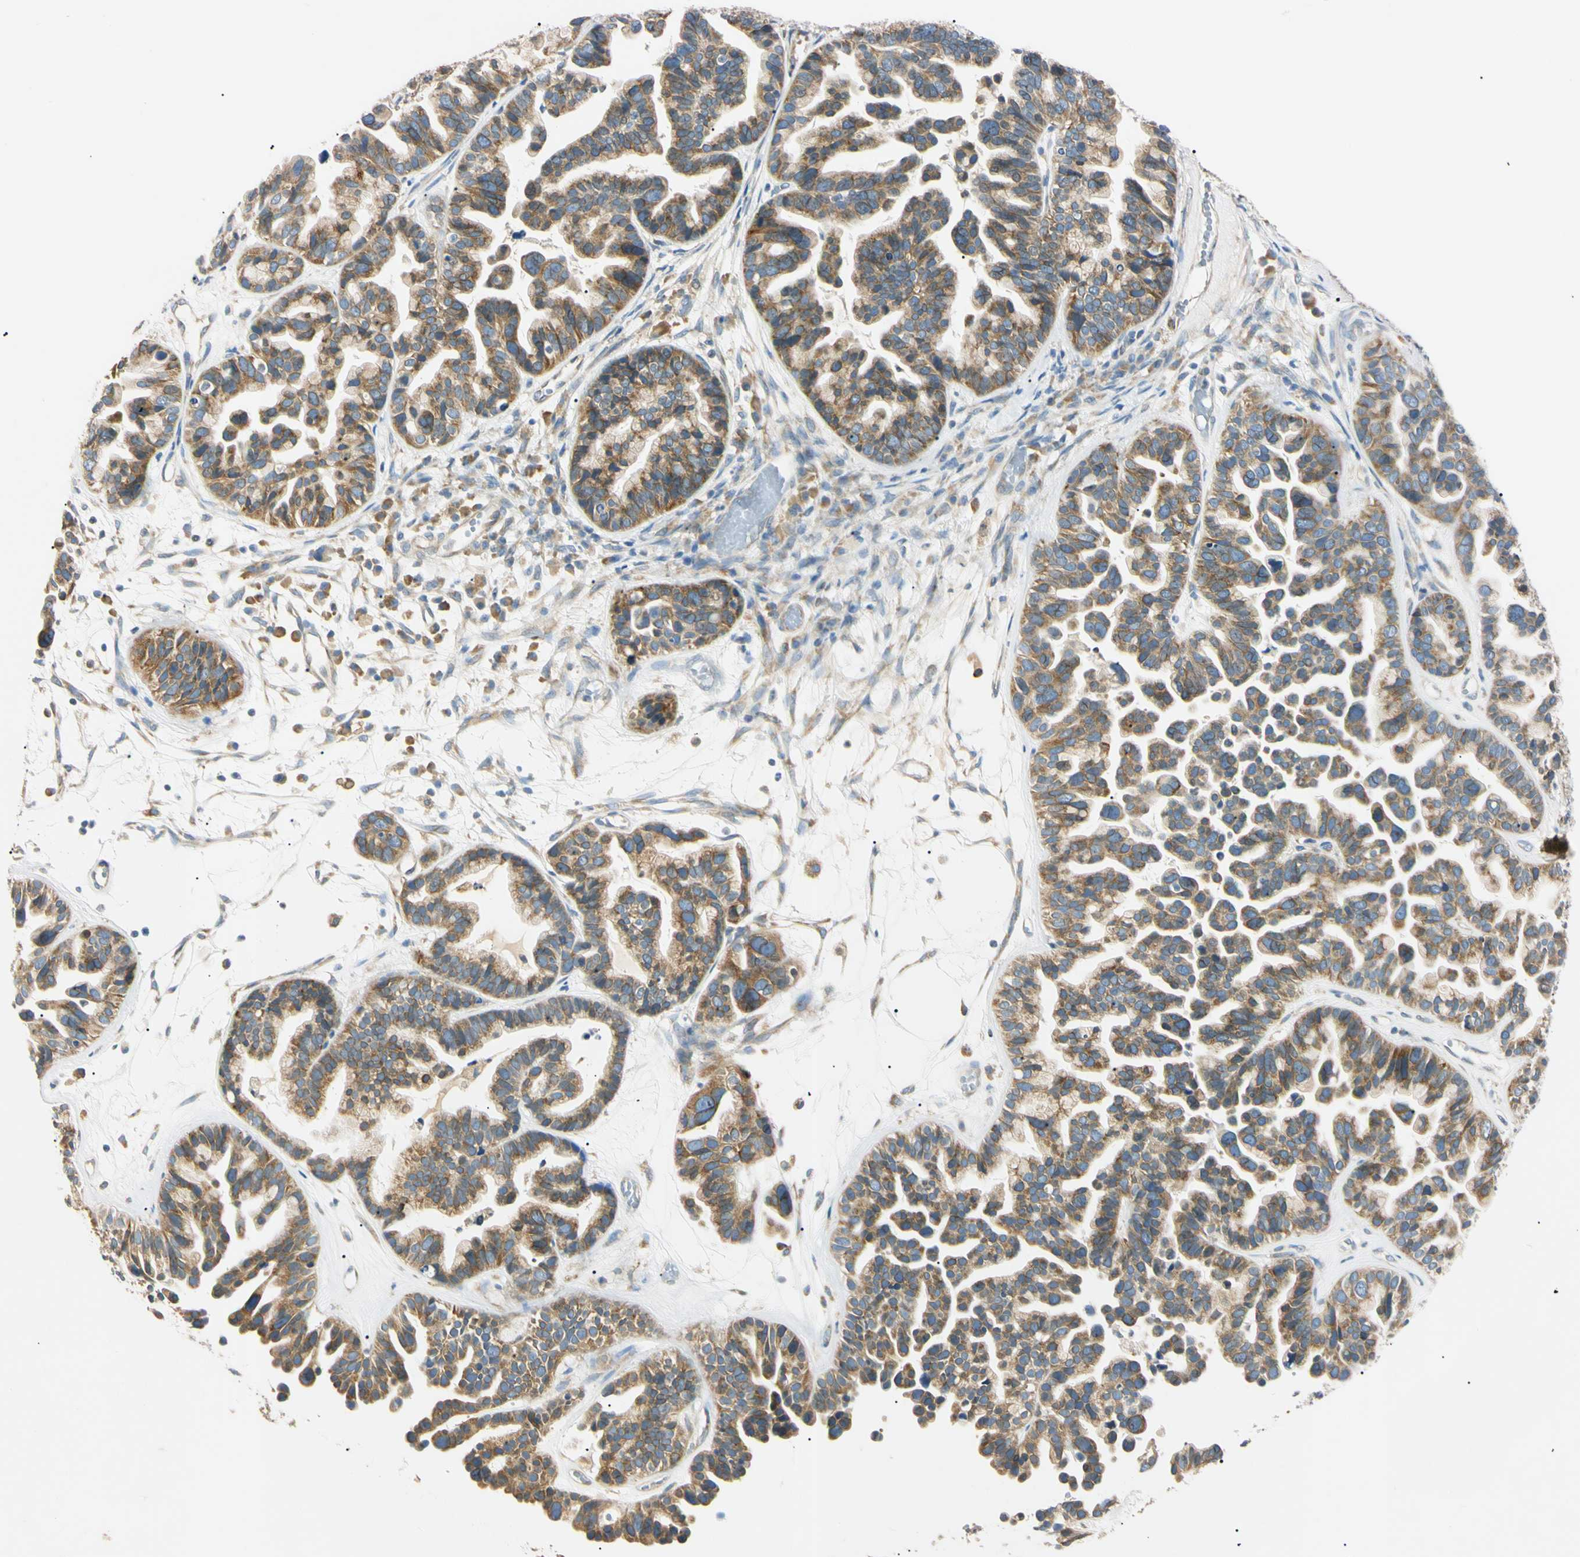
{"staining": {"intensity": "moderate", "quantity": ">75%", "location": "cytoplasmic/membranous"}, "tissue": "ovarian cancer", "cell_type": "Tumor cells", "image_type": "cancer", "snomed": [{"axis": "morphology", "description": "Cystadenocarcinoma, serous, NOS"}, {"axis": "topography", "description": "Ovary"}], "caption": "Immunohistochemistry (DAB) staining of human serous cystadenocarcinoma (ovarian) exhibits moderate cytoplasmic/membranous protein positivity in about >75% of tumor cells.", "gene": "DNAJB12", "patient": {"sex": "female", "age": 56}}